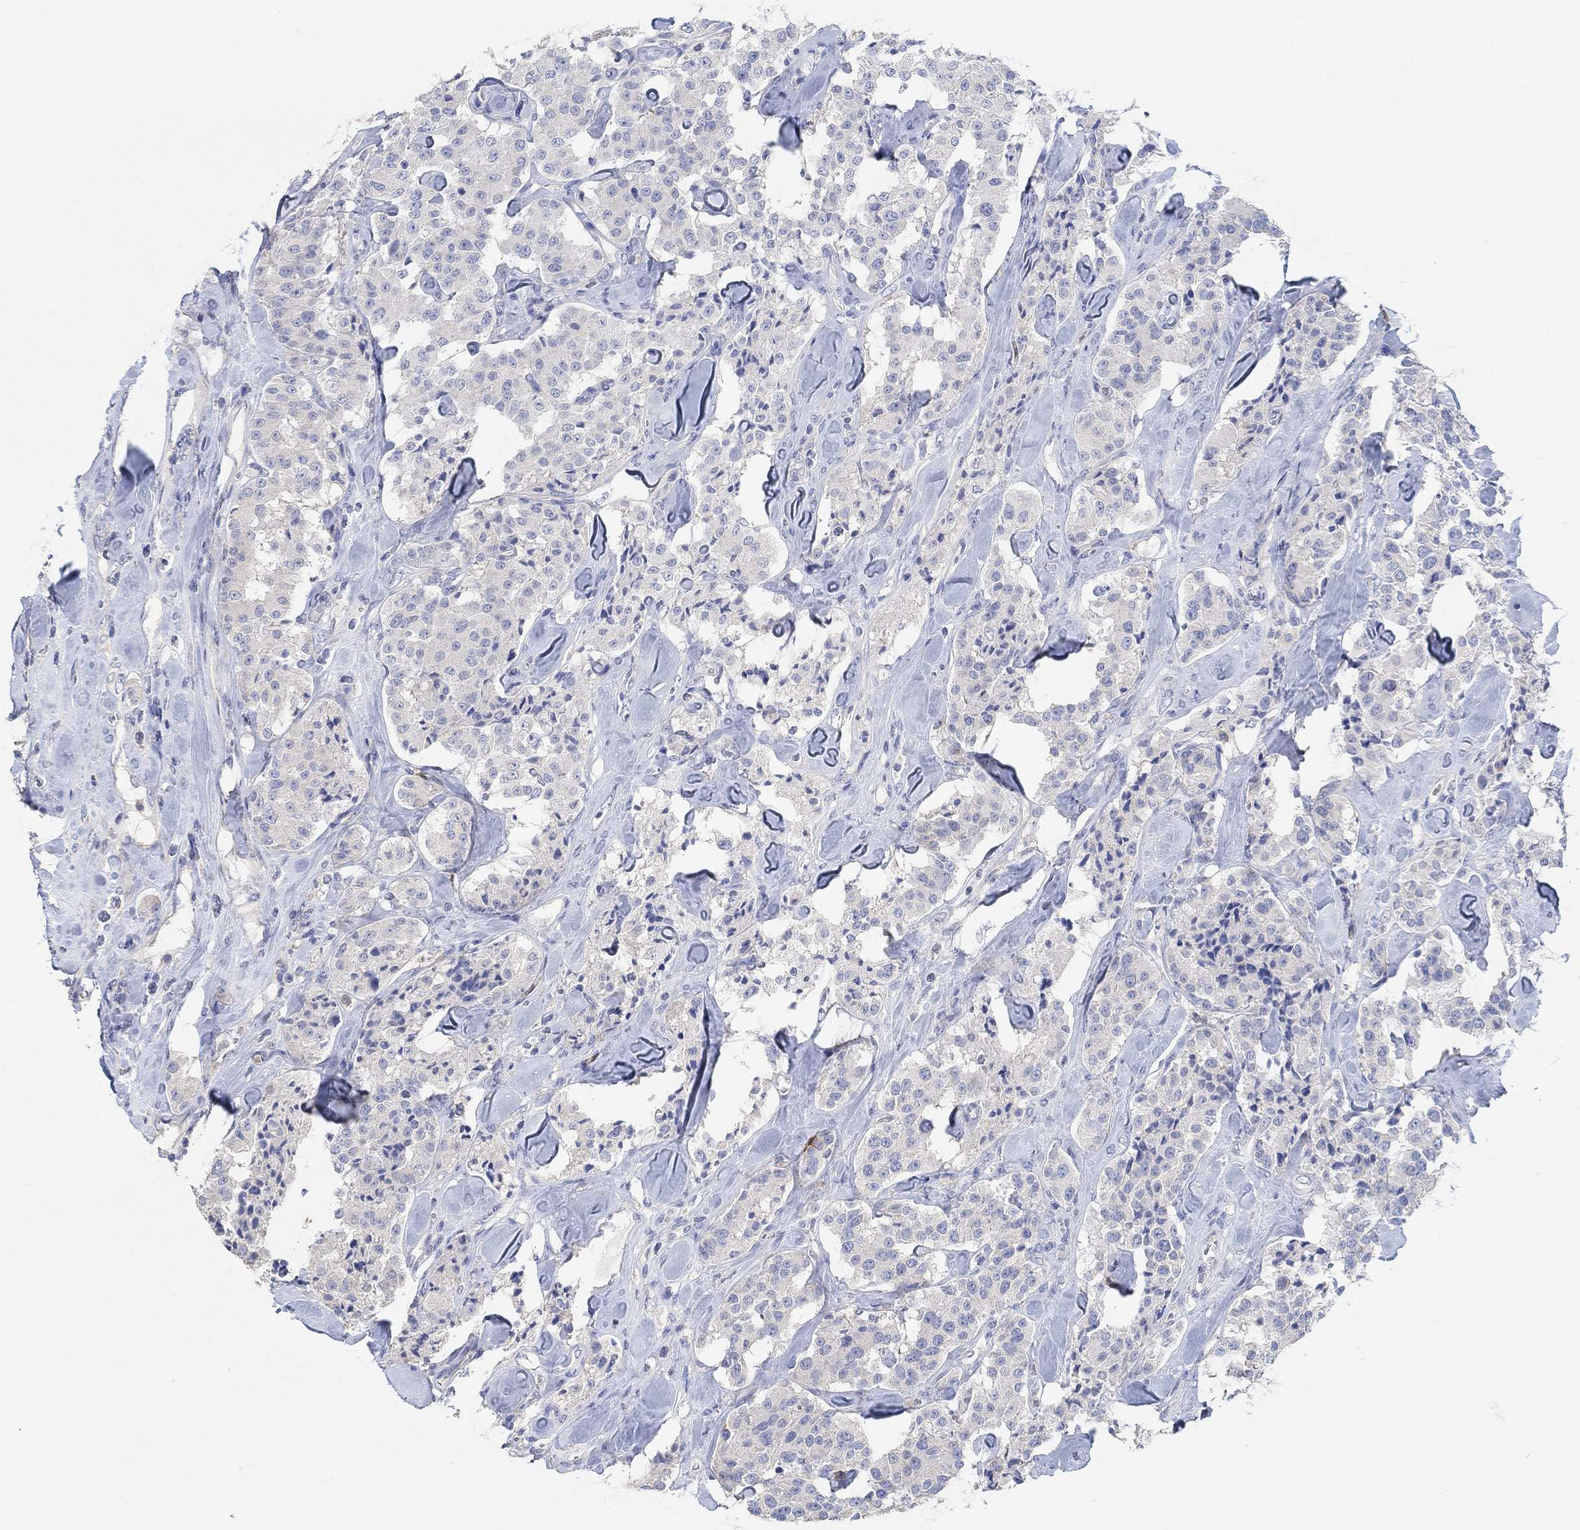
{"staining": {"intensity": "negative", "quantity": "none", "location": "none"}, "tissue": "carcinoid", "cell_type": "Tumor cells", "image_type": "cancer", "snomed": [{"axis": "morphology", "description": "Carcinoid, malignant, NOS"}, {"axis": "topography", "description": "Pancreas"}], "caption": "IHC photomicrograph of human malignant carcinoid stained for a protein (brown), which displays no expression in tumor cells.", "gene": "NLRP14", "patient": {"sex": "male", "age": 41}}